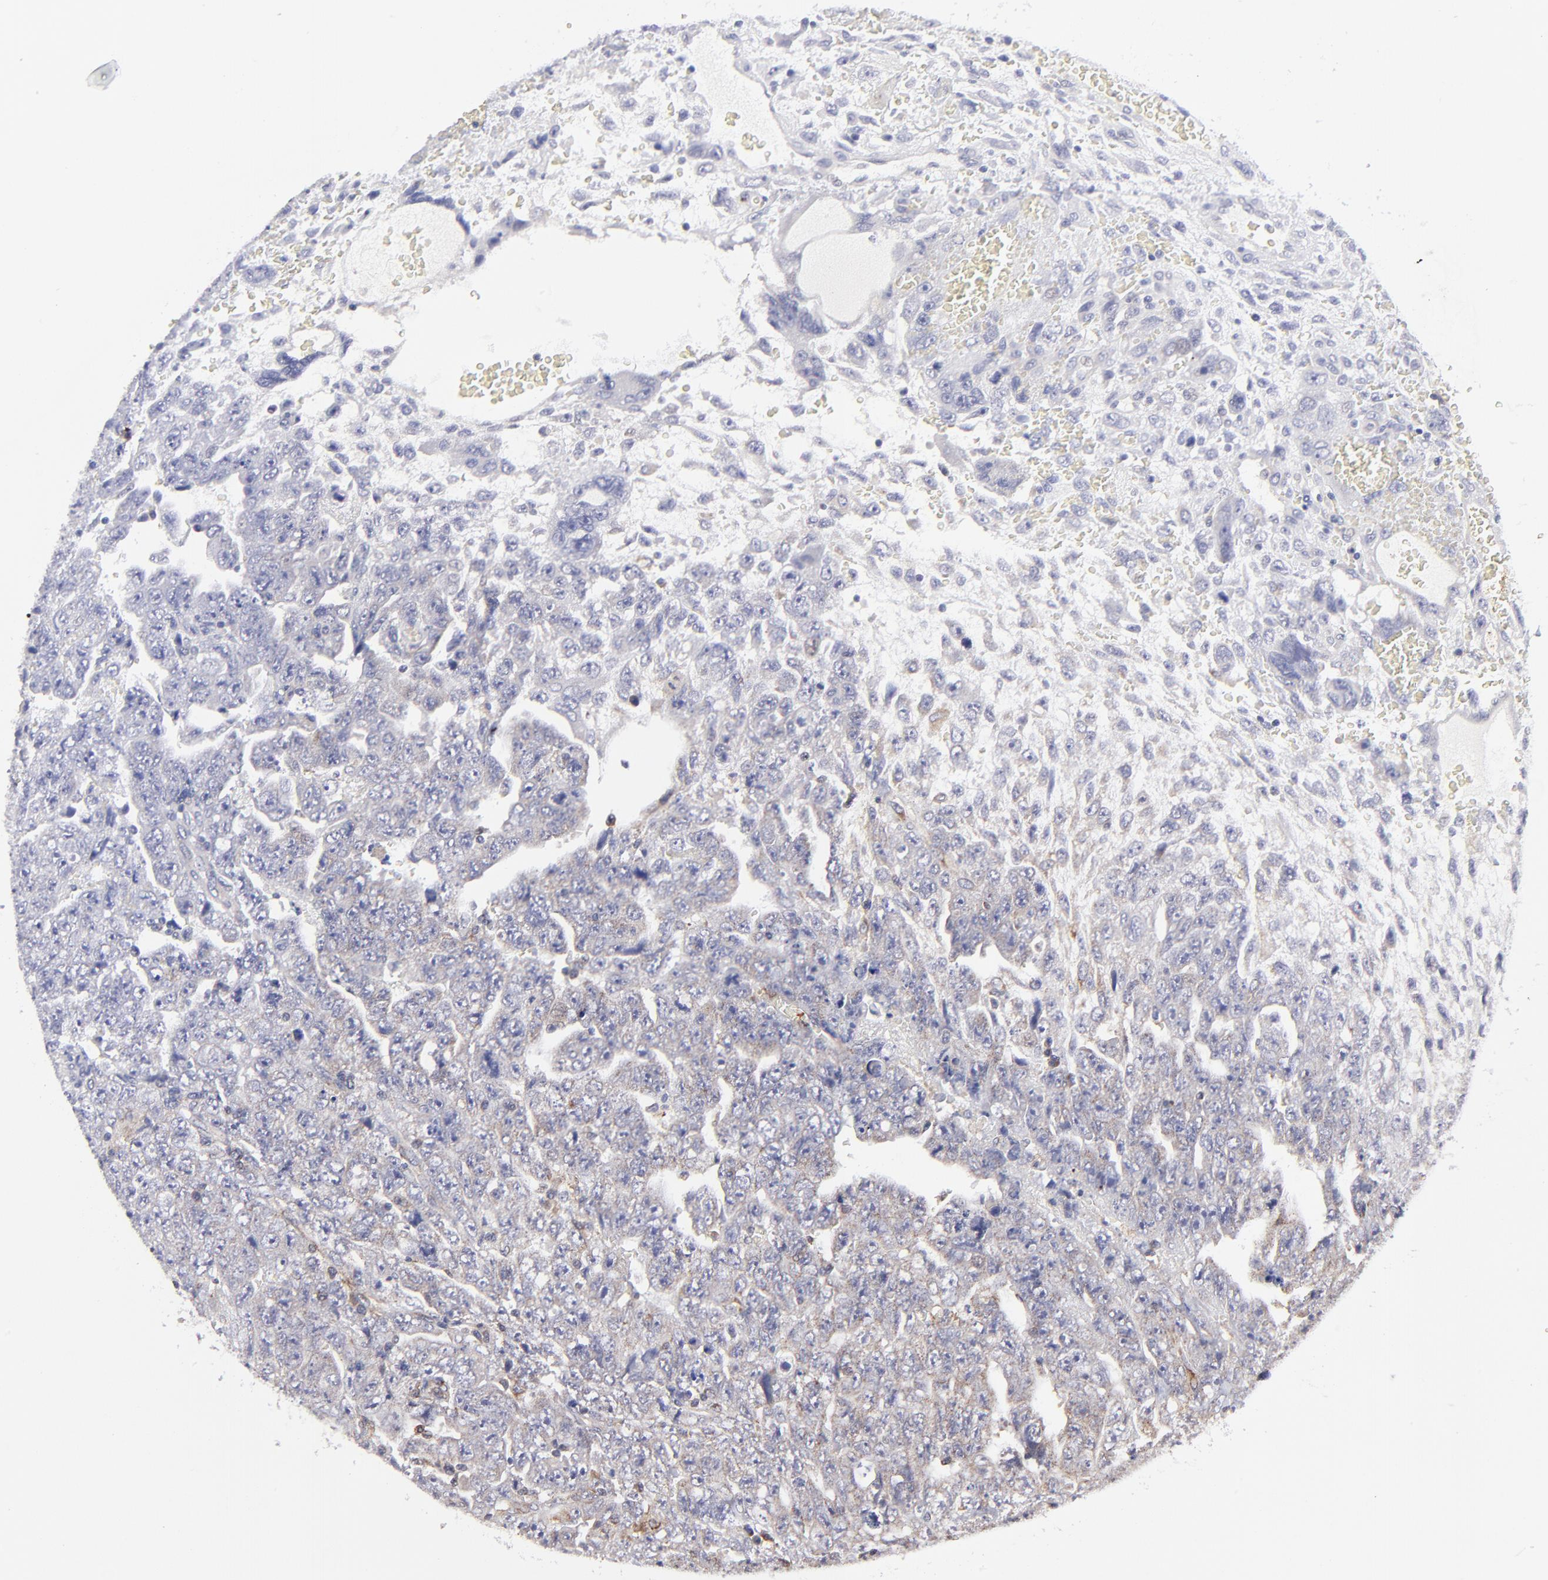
{"staining": {"intensity": "negative", "quantity": "none", "location": "none"}, "tissue": "testis cancer", "cell_type": "Tumor cells", "image_type": "cancer", "snomed": [{"axis": "morphology", "description": "Carcinoma, Embryonal, NOS"}, {"axis": "topography", "description": "Testis"}], "caption": "A high-resolution image shows immunohistochemistry (IHC) staining of embryonal carcinoma (testis), which demonstrates no significant expression in tumor cells. Brightfield microscopy of IHC stained with DAB (3,3'-diaminobenzidine) (brown) and hematoxylin (blue), captured at high magnification.", "gene": "MAP2K7", "patient": {"sex": "male", "age": 28}}